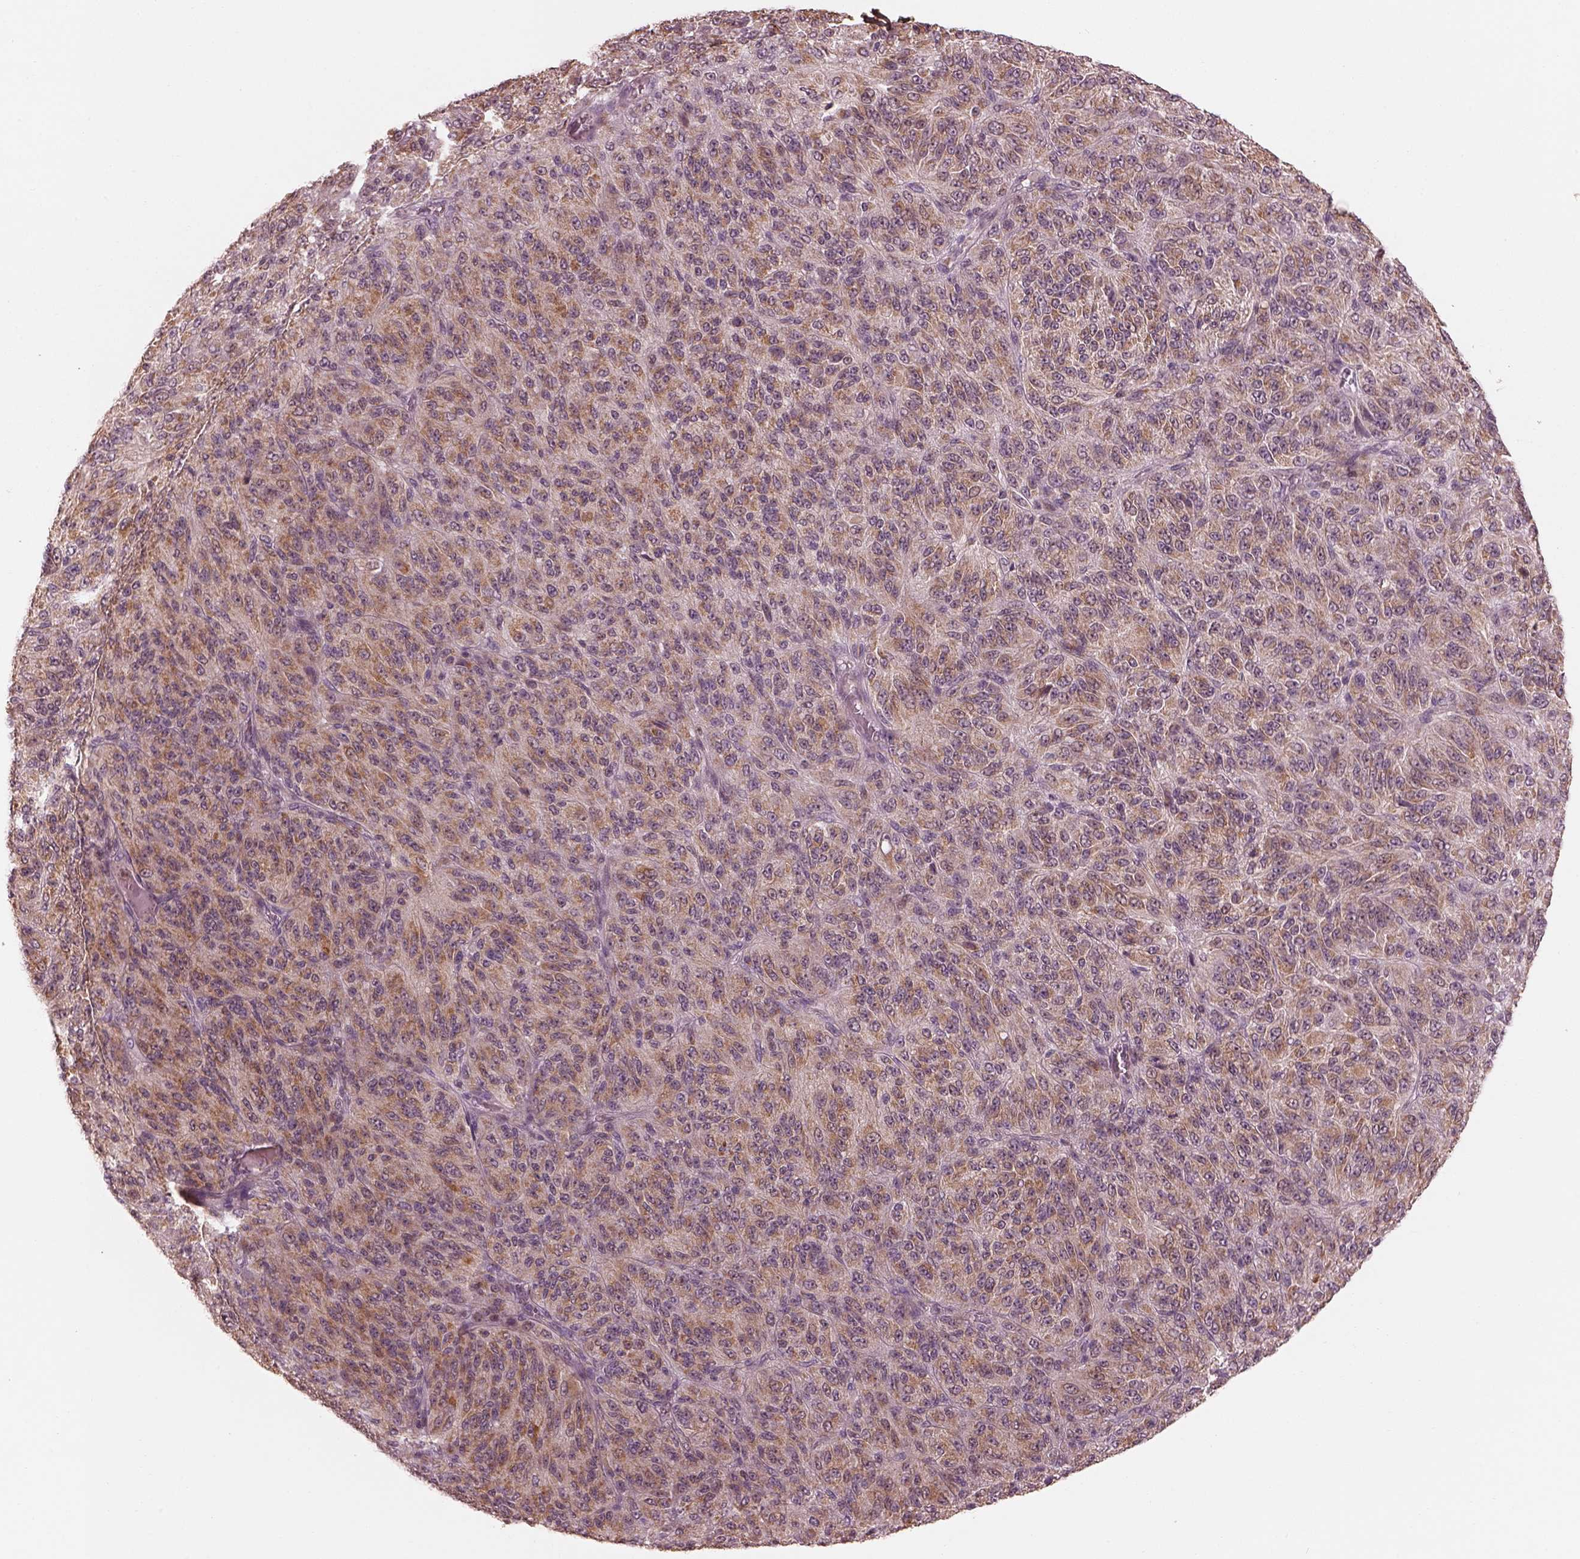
{"staining": {"intensity": "moderate", "quantity": "25%-75%", "location": "cytoplasmic/membranous"}, "tissue": "melanoma", "cell_type": "Tumor cells", "image_type": "cancer", "snomed": [{"axis": "morphology", "description": "Malignant melanoma, Metastatic site"}, {"axis": "topography", "description": "Brain"}], "caption": "Immunohistochemistry (IHC) image of malignant melanoma (metastatic site) stained for a protein (brown), which shows medium levels of moderate cytoplasmic/membranous staining in about 25%-75% of tumor cells.", "gene": "SLC25A46", "patient": {"sex": "female", "age": 56}}